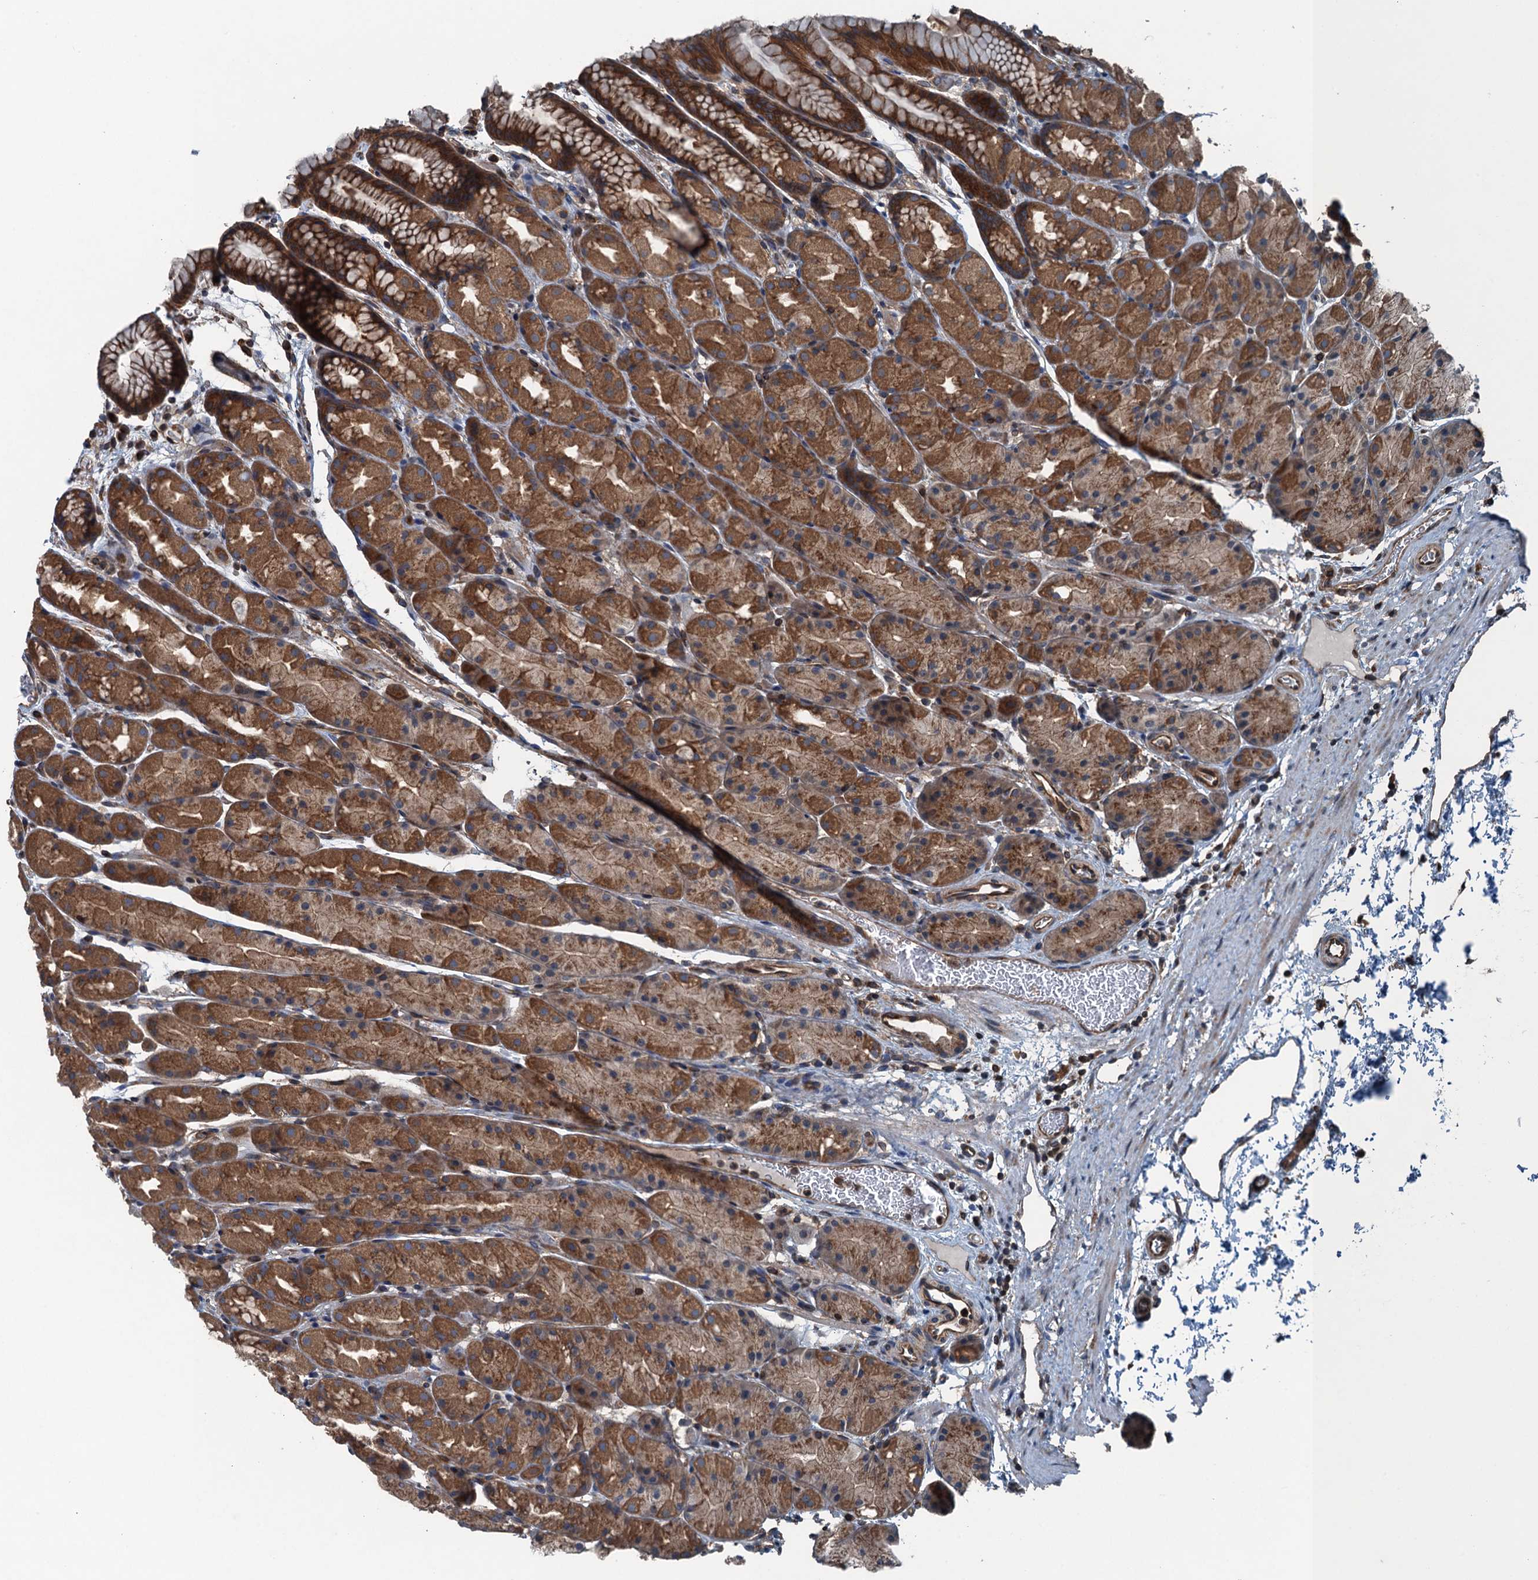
{"staining": {"intensity": "strong", "quantity": ">75%", "location": "cytoplasmic/membranous"}, "tissue": "stomach", "cell_type": "Glandular cells", "image_type": "normal", "snomed": [{"axis": "morphology", "description": "Normal tissue, NOS"}, {"axis": "topography", "description": "Stomach, upper"}, {"axis": "topography", "description": "Stomach"}], "caption": "Strong cytoplasmic/membranous expression is appreciated in approximately >75% of glandular cells in normal stomach.", "gene": "TRAPPC8", "patient": {"sex": "male", "age": 47}}